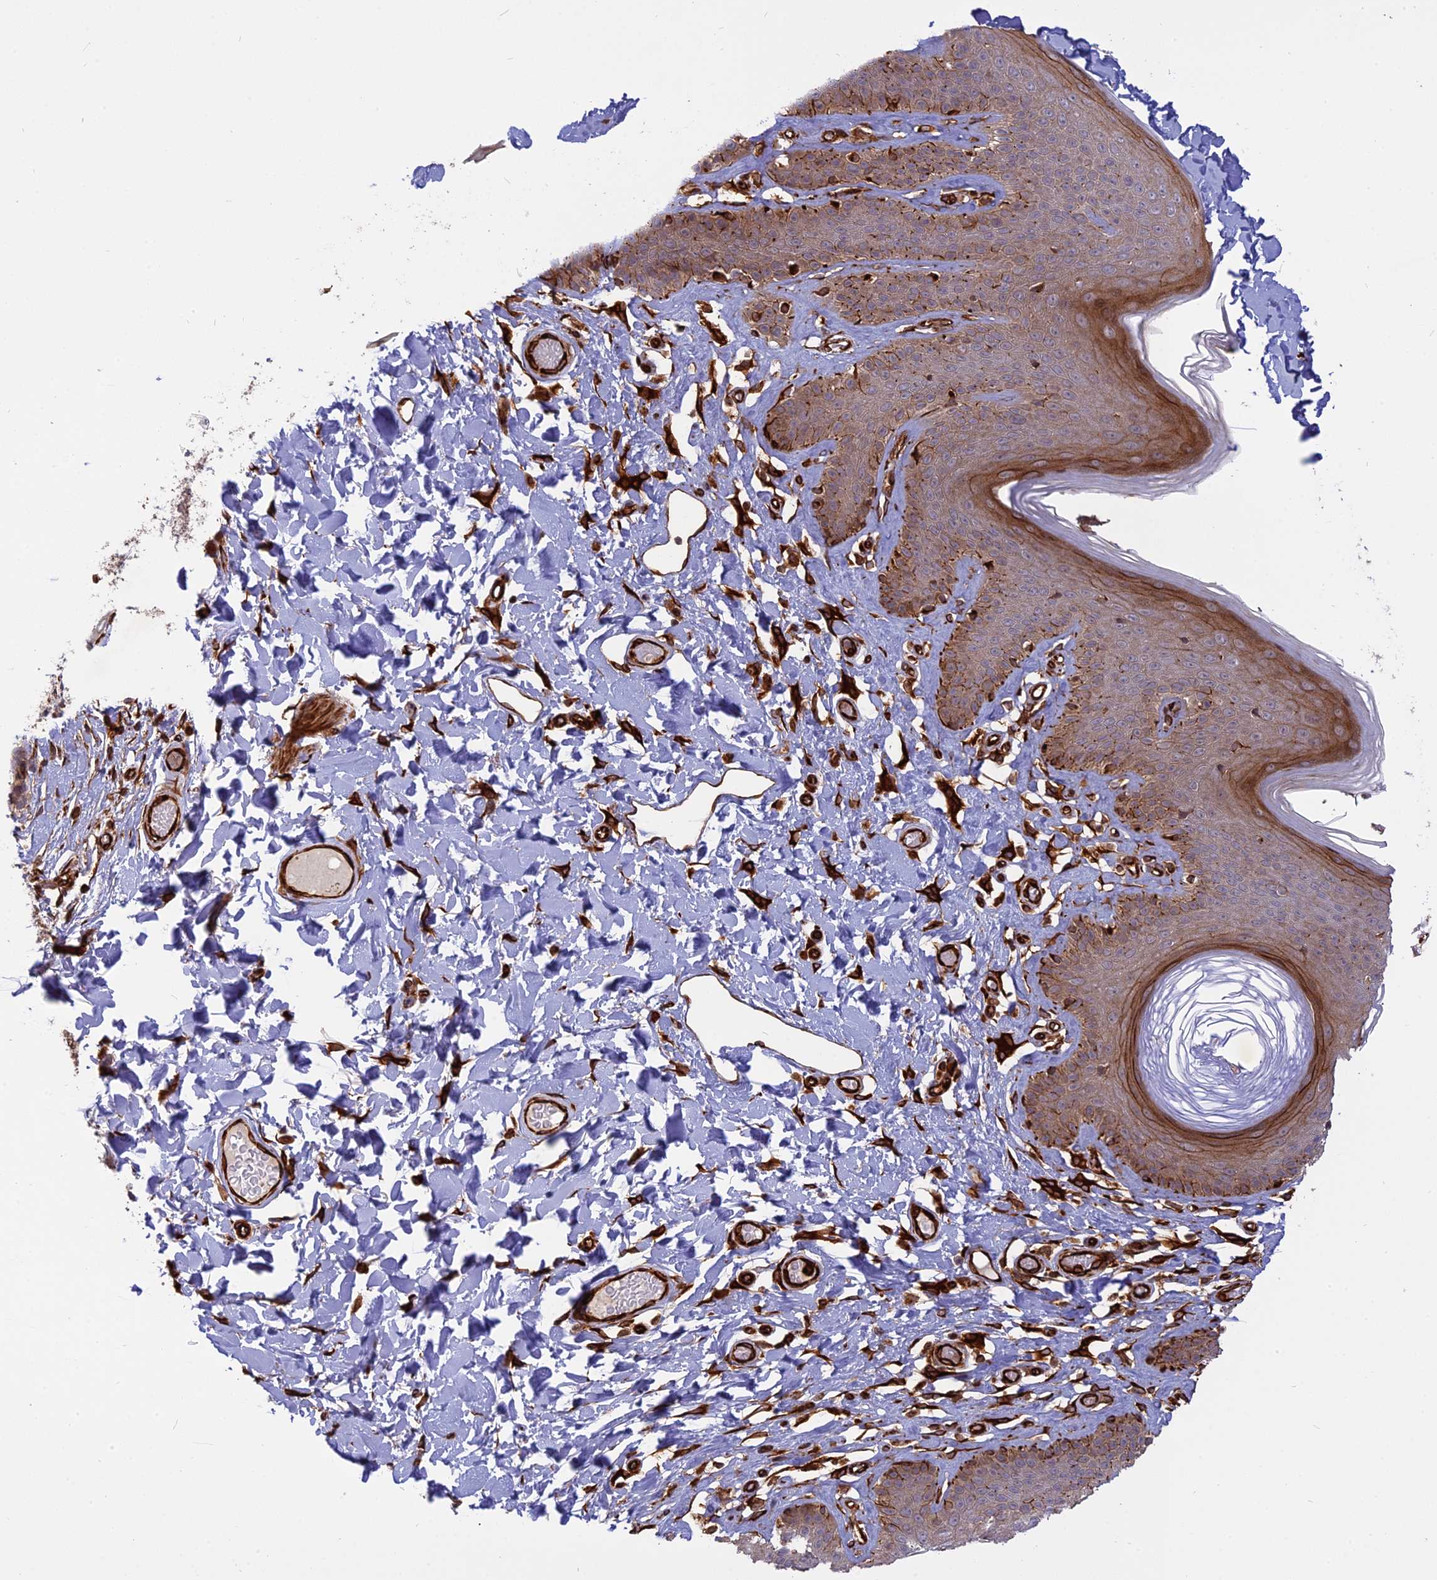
{"staining": {"intensity": "moderate", "quantity": ">75%", "location": "cytoplasmic/membranous"}, "tissue": "skin", "cell_type": "Epidermal cells", "image_type": "normal", "snomed": [{"axis": "morphology", "description": "Normal tissue, NOS"}, {"axis": "topography", "description": "Vulva"}], "caption": "Unremarkable skin was stained to show a protein in brown. There is medium levels of moderate cytoplasmic/membranous expression in about >75% of epidermal cells.", "gene": "PHLDB3", "patient": {"sex": "female", "age": 73}}